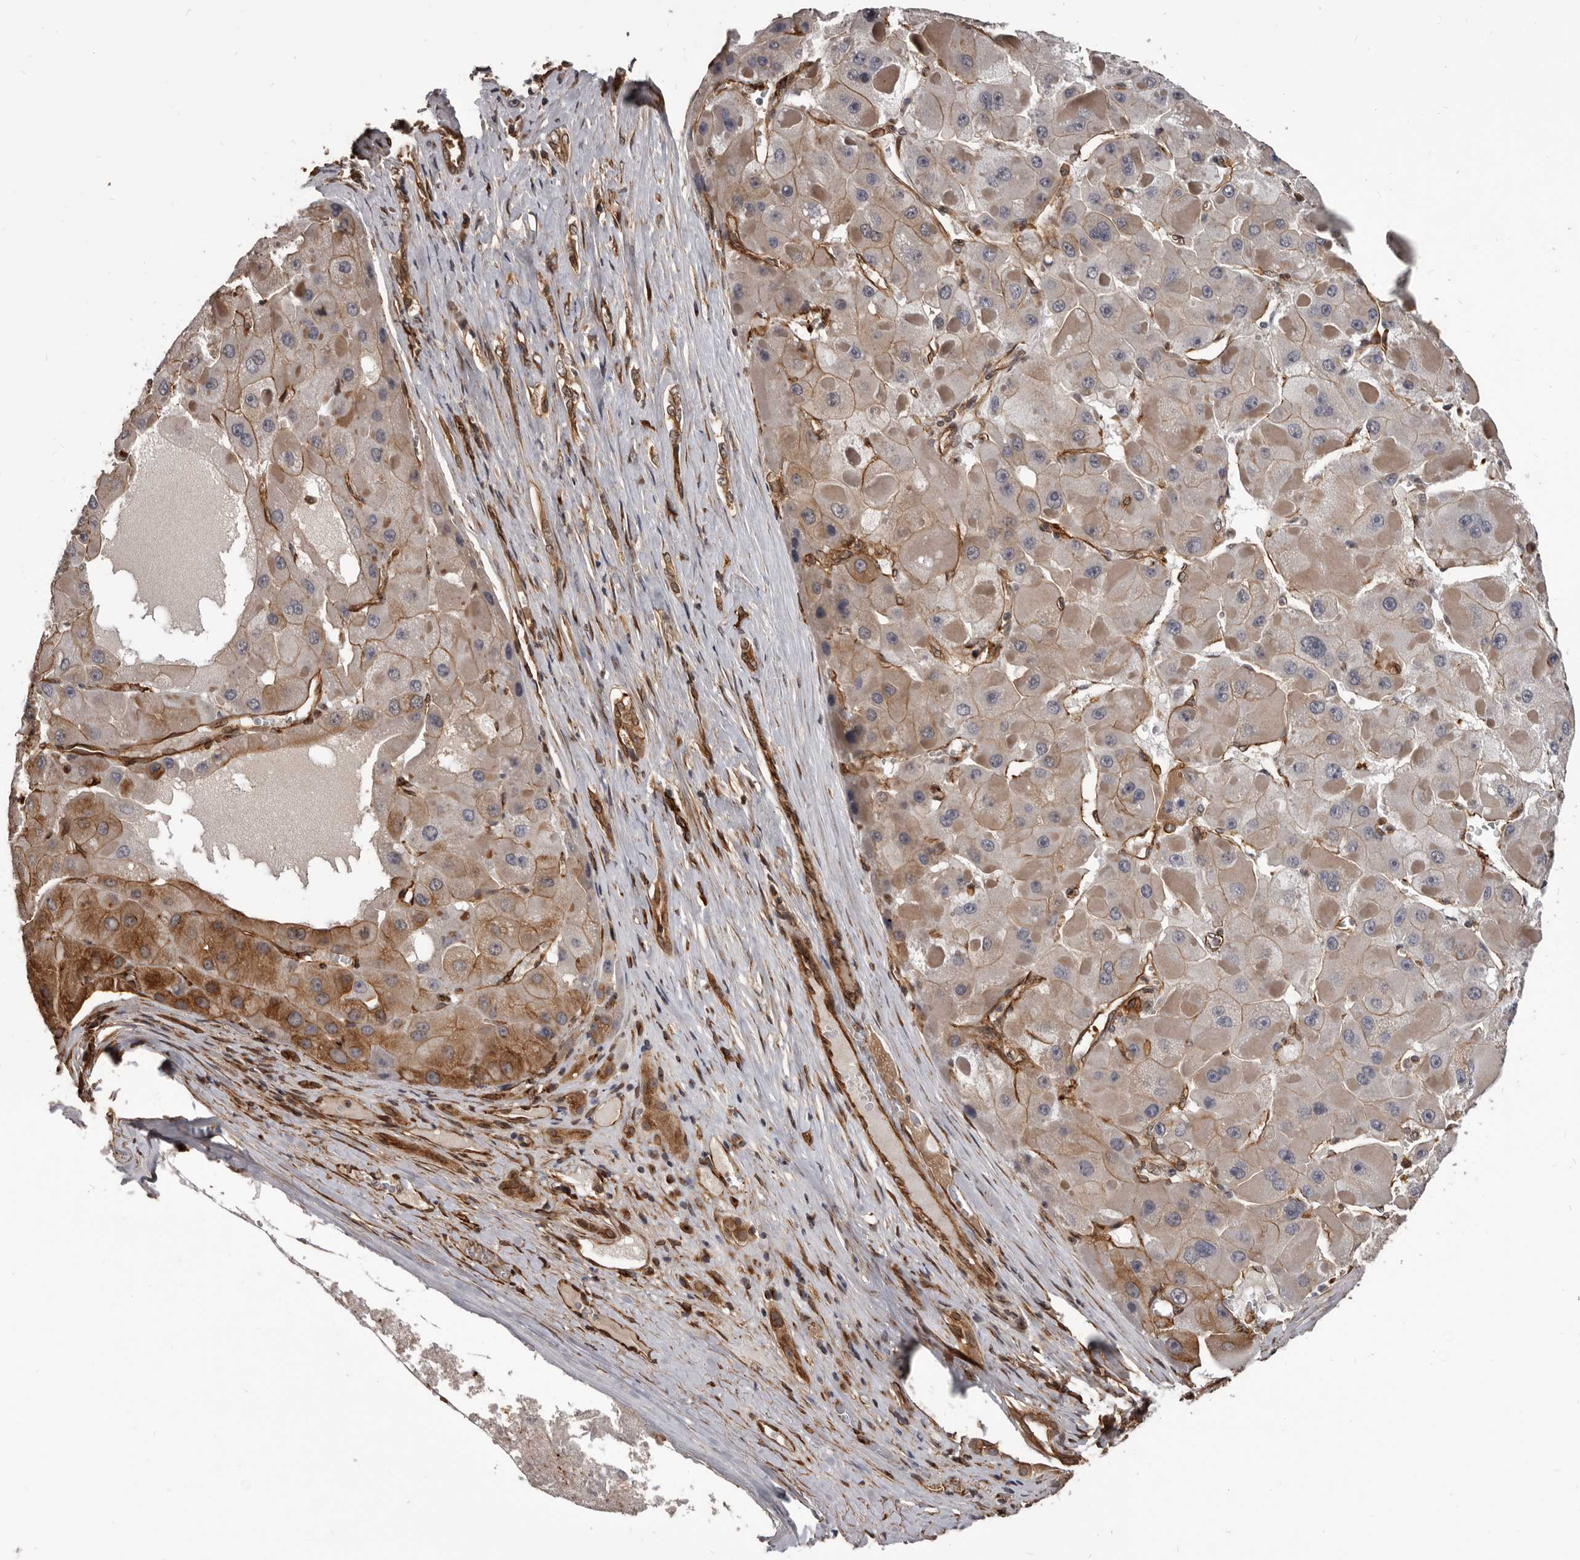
{"staining": {"intensity": "weak", "quantity": ">75%", "location": "cytoplasmic/membranous"}, "tissue": "liver cancer", "cell_type": "Tumor cells", "image_type": "cancer", "snomed": [{"axis": "morphology", "description": "Carcinoma, Hepatocellular, NOS"}, {"axis": "topography", "description": "Liver"}], "caption": "IHC (DAB) staining of human liver cancer (hepatocellular carcinoma) displays weak cytoplasmic/membranous protein positivity in about >75% of tumor cells. (Stains: DAB in brown, nuclei in blue, Microscopy: brightfield microscopy at high magnification).", "gene": "ADAMTS20", "patient": {"sex": "female", "age": 73}}